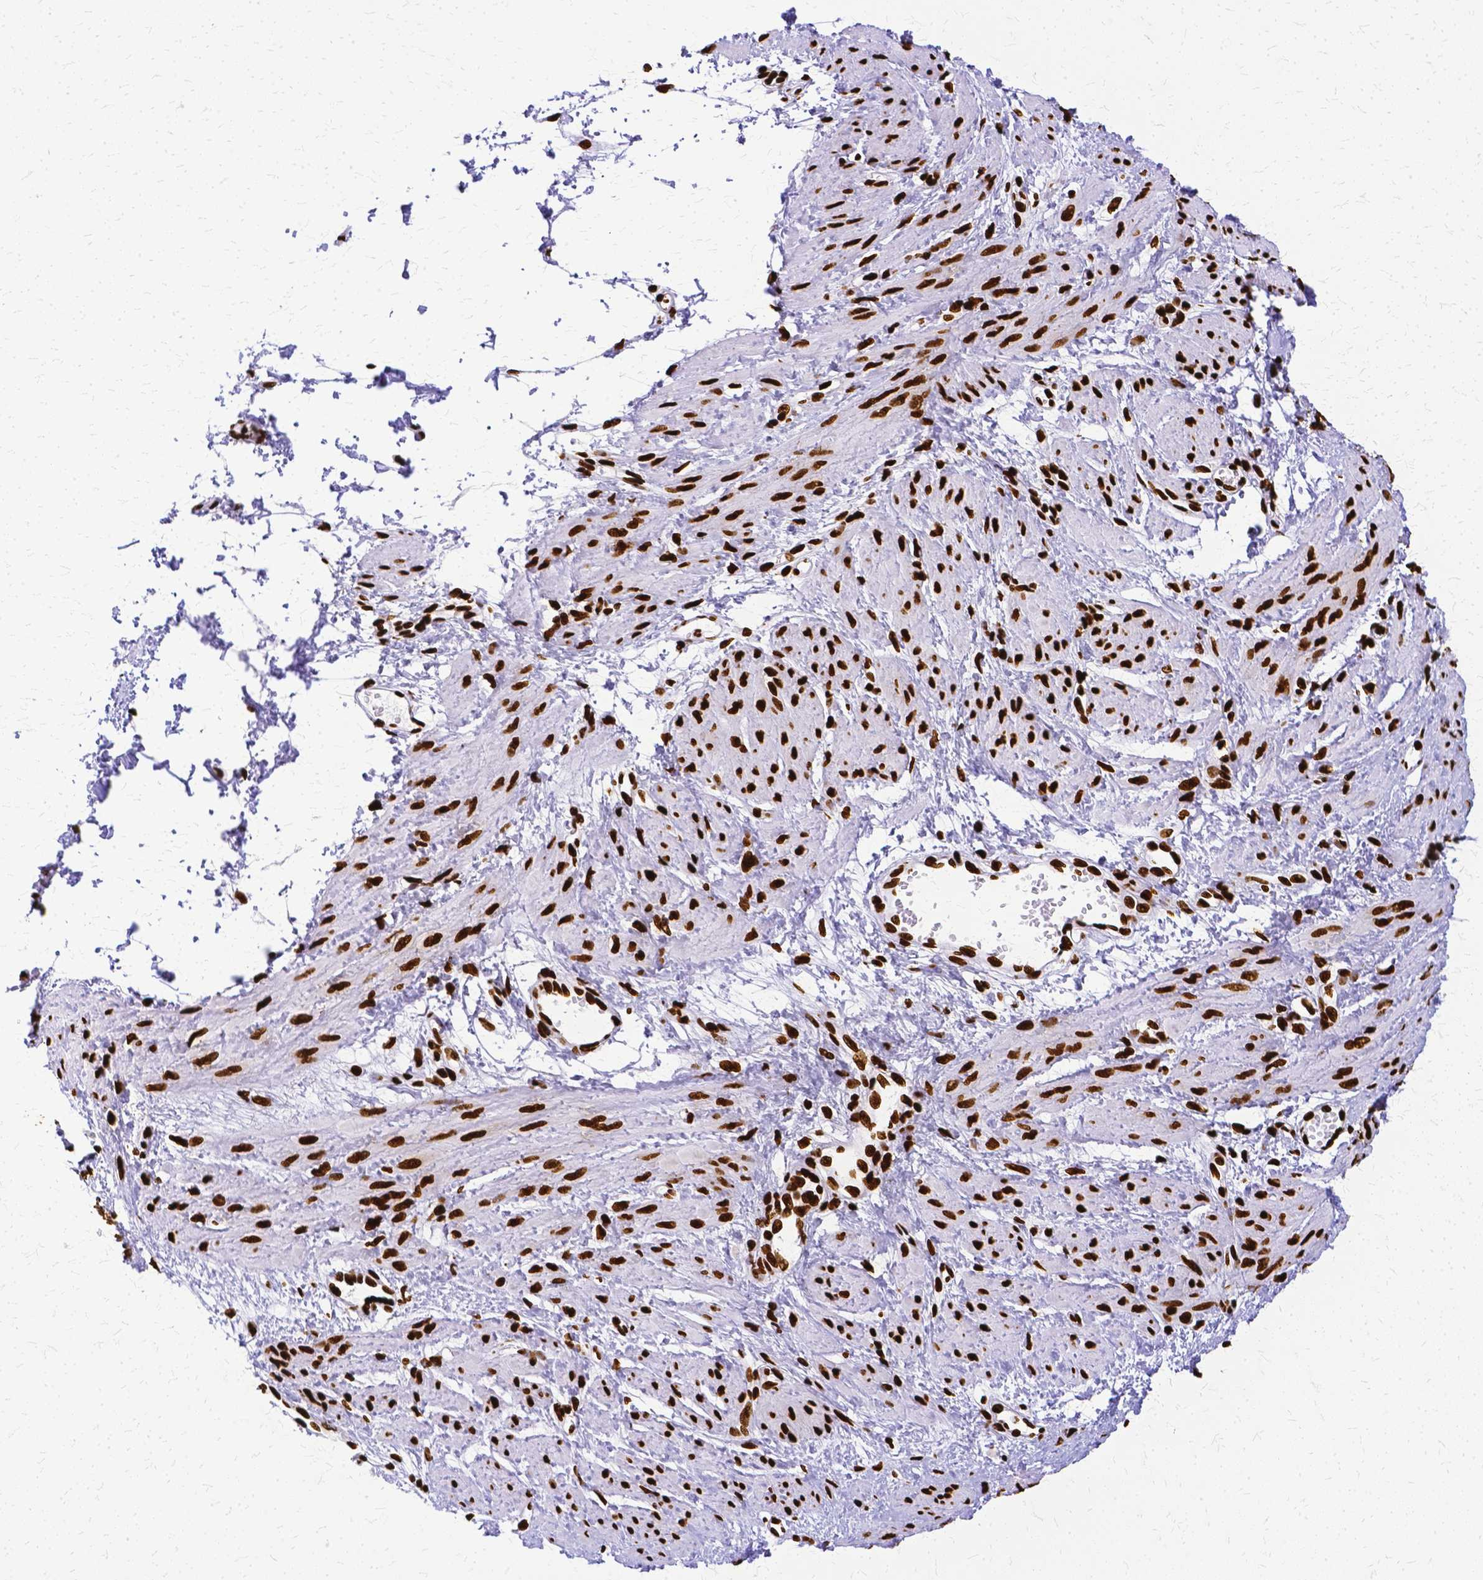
{"staining": {"intensity": "strong", "quantity": ">75%", "location": "nuclear"}, "tissue": "smooth muscle", "cell_type": "Smooth muscle cells", "image_type": "normal", "snomed": [{"axis": "morphology", "description": "Normal tissue, NOS"}, {"axis": "topography", "description": "Smooth muscle"}, {"axis": "topography", "description": "Uterus"}], "caption": "Immunohistochemical staining of normal smooth muscle demonstrates strong nuclear protein positivity in about >75% of smooth muscle cells.", "gene": "SFPQ", "patient": {"sex": "female", "age": 39}}